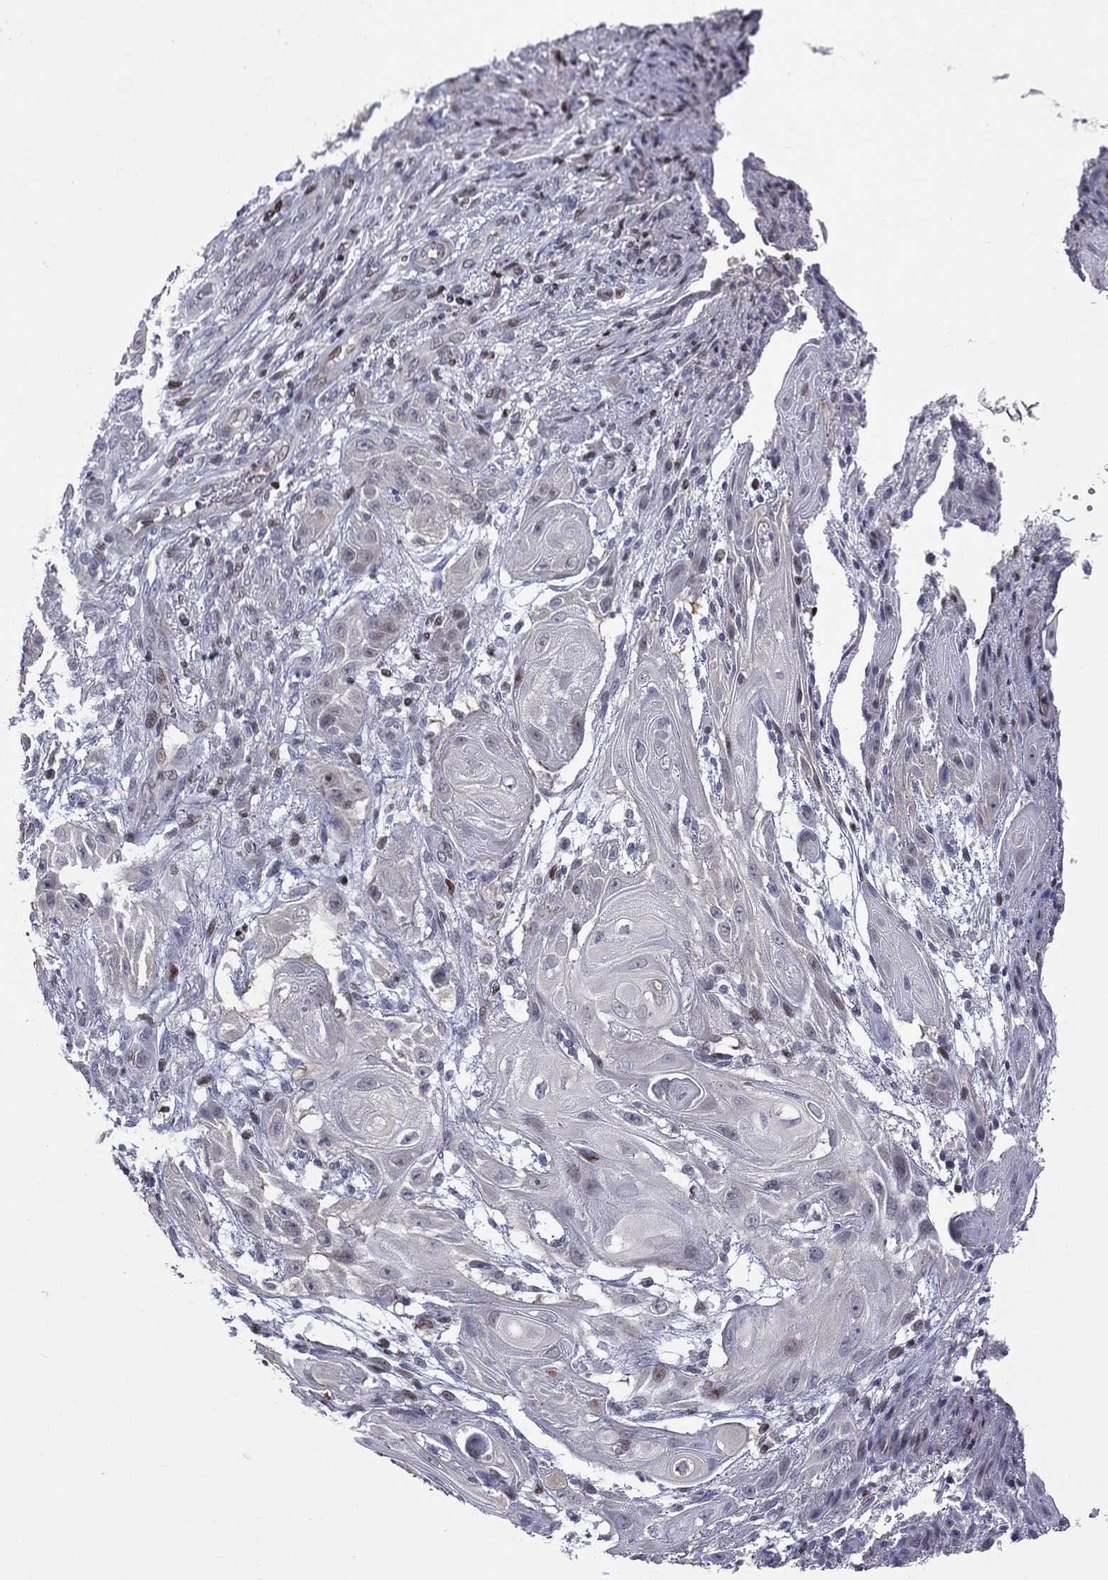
{"staining": {"intensity": "negative", "quantity": "none", "location": "none"}, "tissue": "skin cancer", "cell_type": "Tumor cells", "image_type": "cancer", "snomed": [{"axis": "morphology", "description": "Squamous cell carcinoma, NOS"}, {"axis": "topography", "description": "Skin"}], "caption": "This is an immunohistochemistry (IHC) photomicrograph of skin cancer (squamous cell carcinoma). There is no expression in tumor cells.", "gene": "DBF4B", "patient": {"sex": "male", "age": 62}}